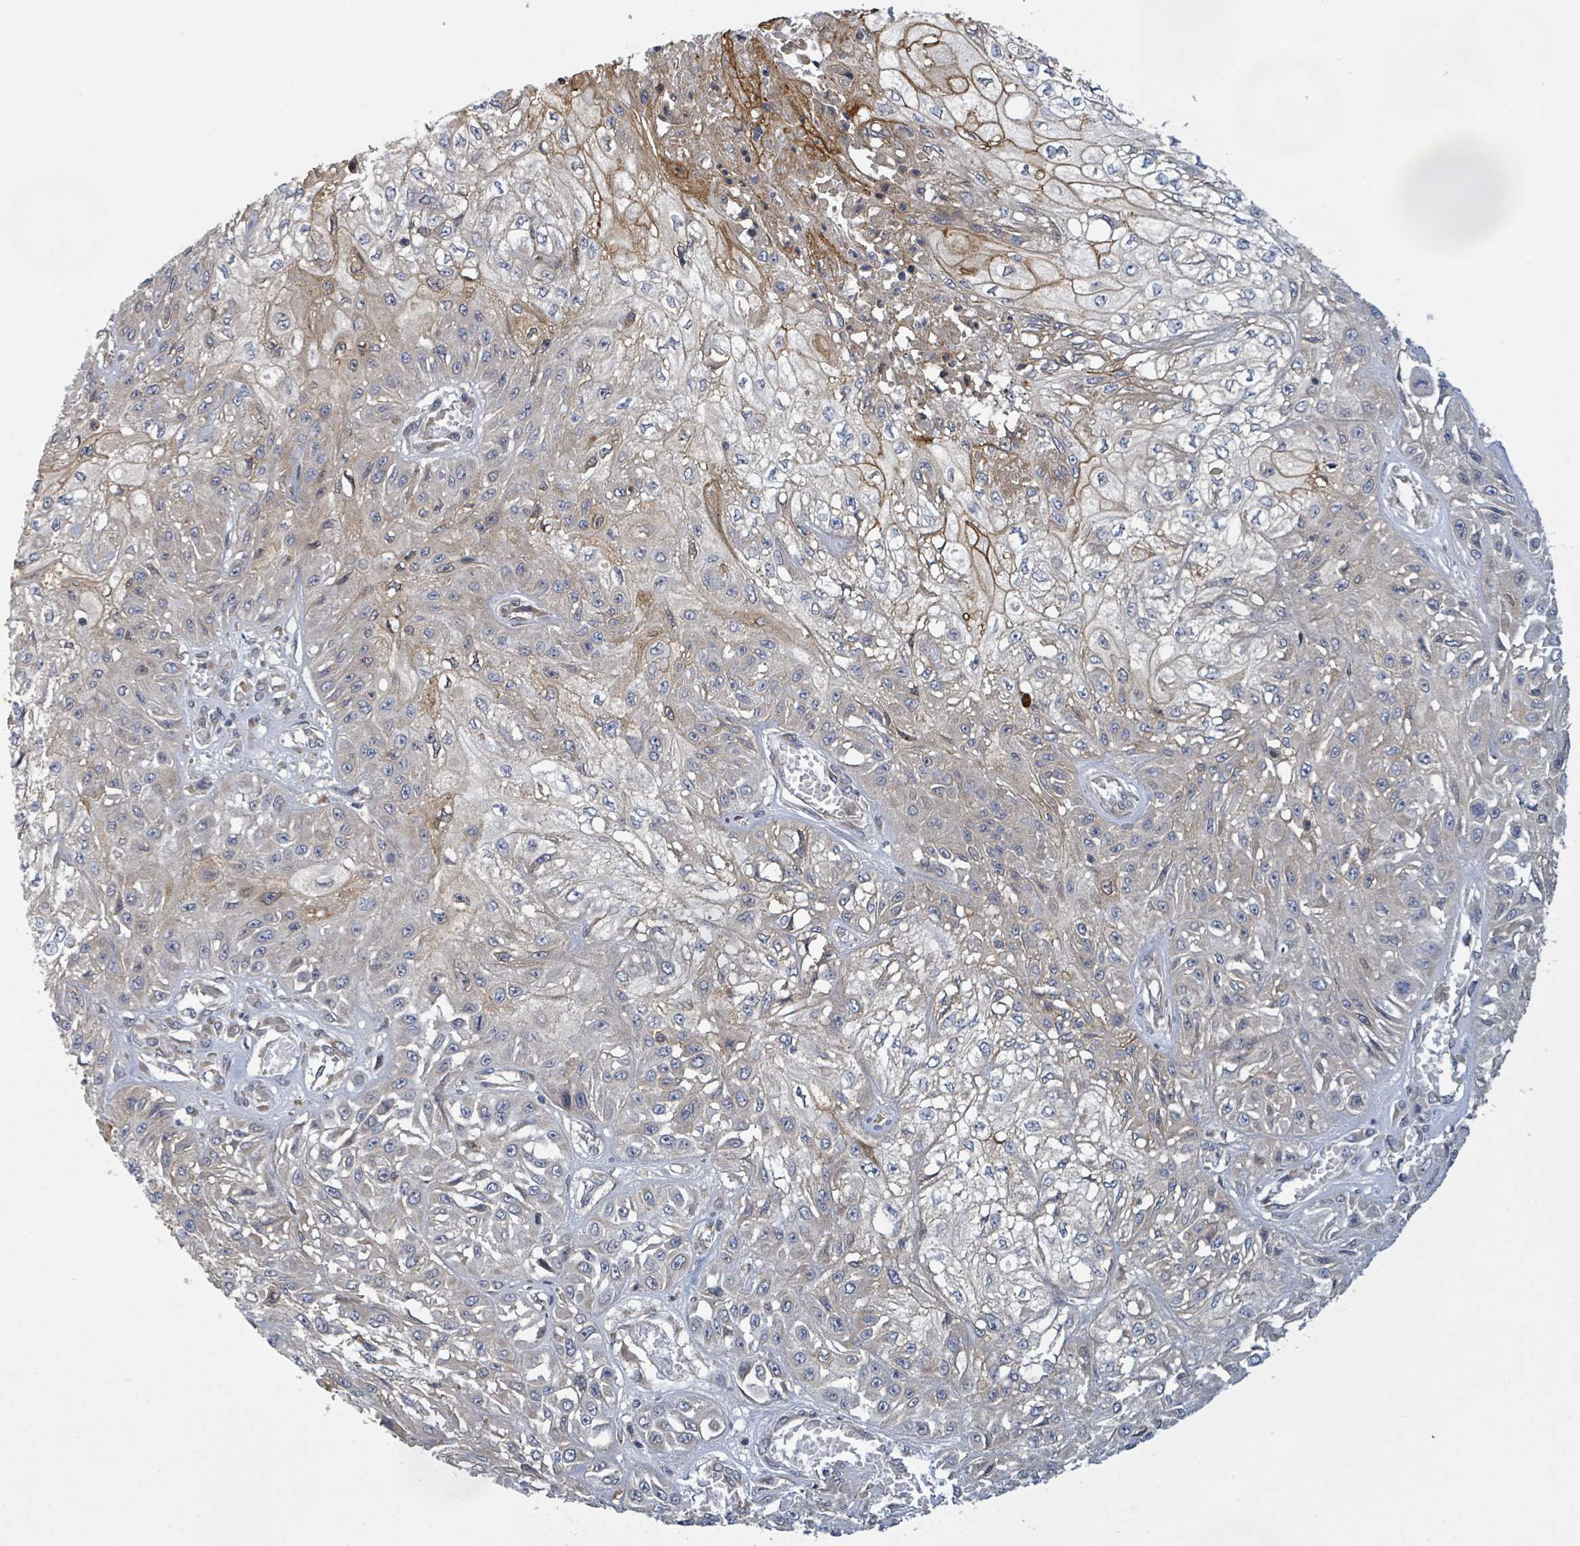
{"staining": {"intensity": "weak", "quantity": "<25%", "location": "cytoplasmic/membranous"}, "tissue": "skin cancer", "cell_type": "Tumor cells", "image_type": "cancer", "snomed": [{"axis": "morphology", "description": "Squamous cell carcinoma, NOS"}, {"axis": "morphology", "description": "Squamous cell carcinoma, metastatic, NOS"}, {"axis": "topography", "description": "Skin"}, {"axis": "topography", "description": "Lymph node"}], "caption": "Immunohistochemistry histopathology image of neoplastic tissue: human skin cancer (squamous cell carcinoma) stained with DAB displays no significant protein positivity in tumor cells.", "gene": "ATP13A1", "patient": {"sex": "male", "age": 75}}